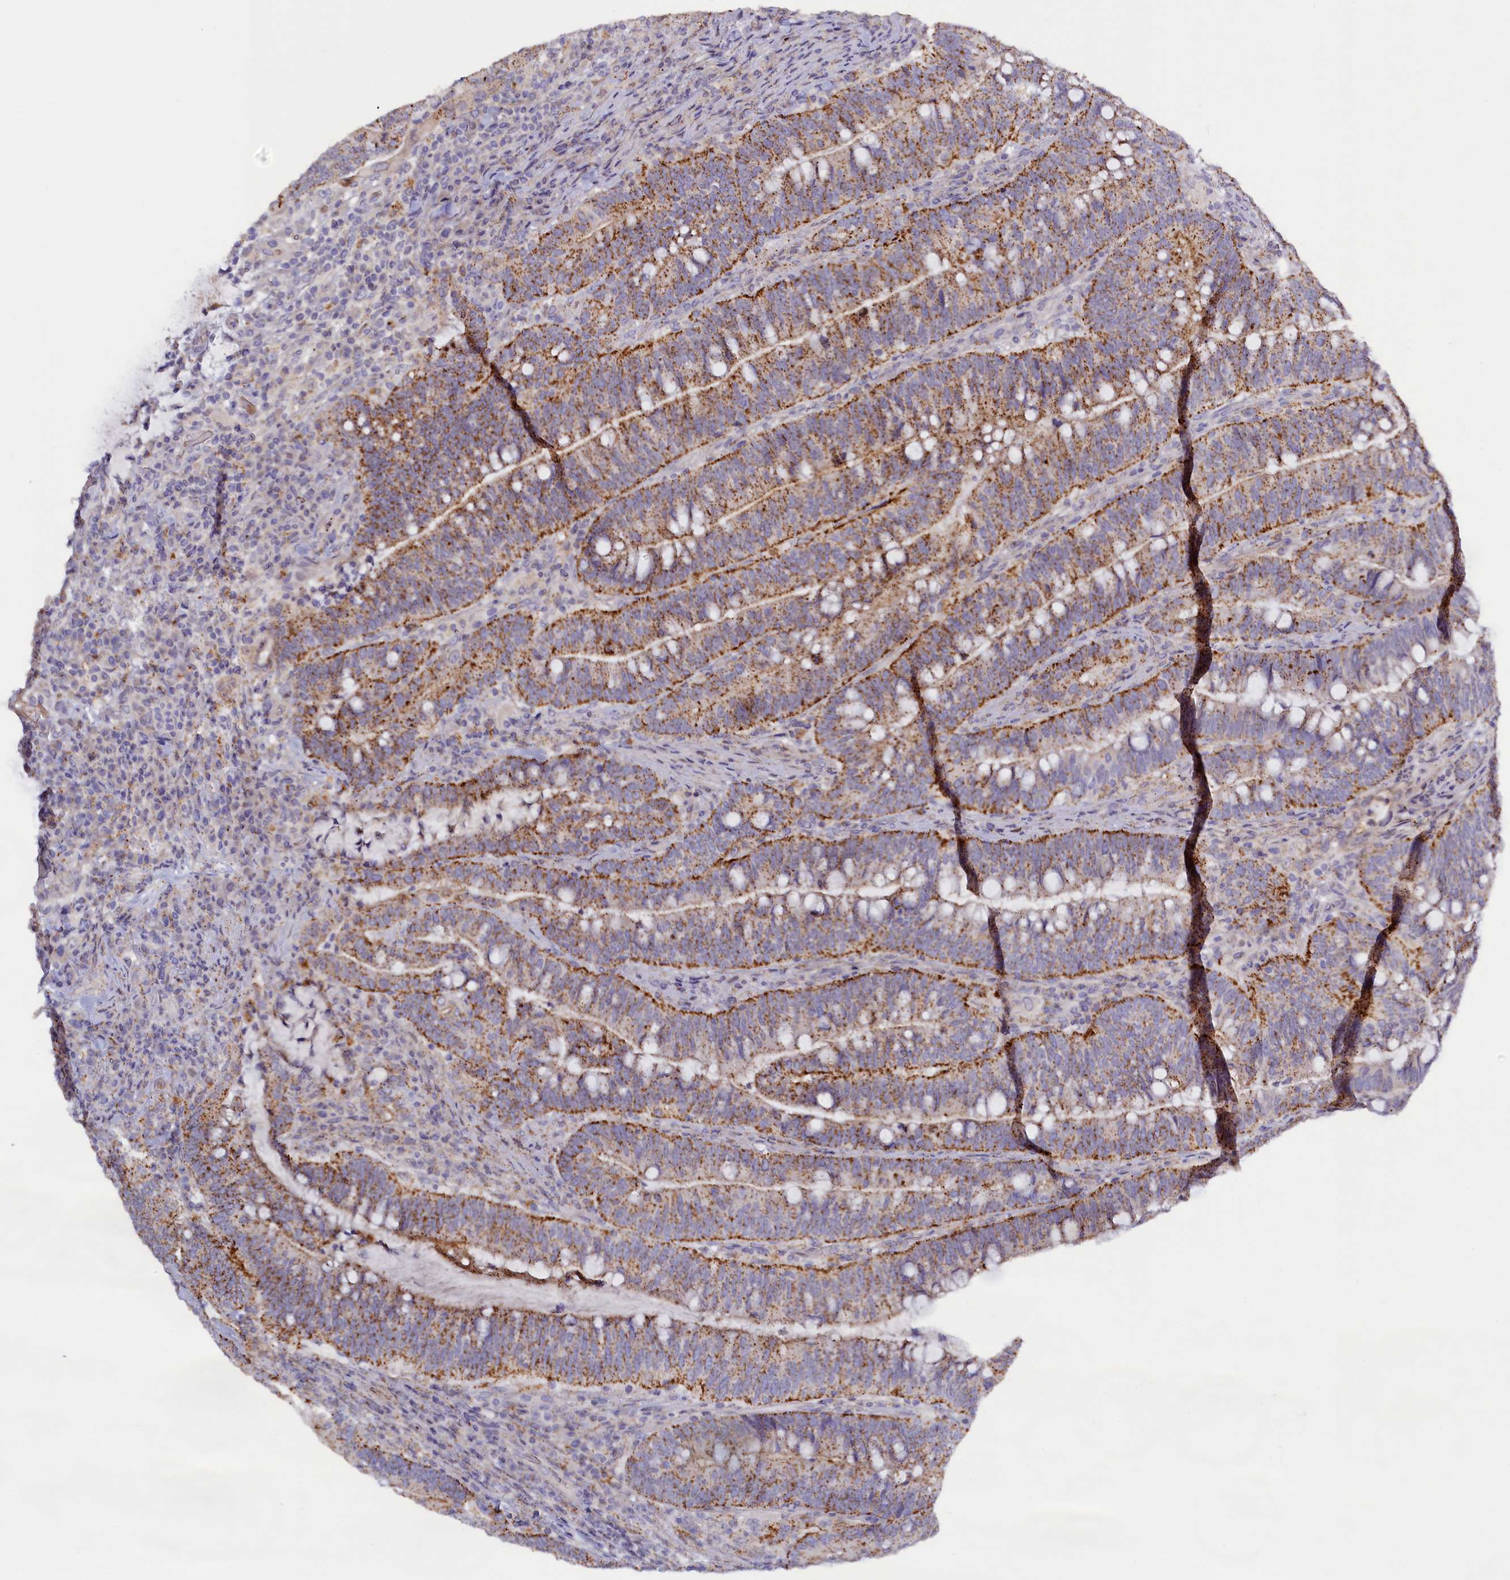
{"staining": {"intensity": "strong", "quantity": "25%-75%", "location": "cytoplasmic/membranous"}, "tissue": "colorectal cancer", "cell_type": "Tumor cells", "image_type": "cancer", "snomed": [{"axis": "morphology", "description": "Adenocarcinoma, NOS"}, {"axis": "topography", "description": "Colon"}], "caption": "Immunohistochemistry (IHC) (DAB (3,3'-diaminobenzidine)) staining of human colorectal cancer (adenocarcinoma) exhibits strong cytoplasmic/membranous protein staining in about 25%-75% of tumor cells.", "gene": "HYKK", "patient": {"sex": "female", "age": 66}}